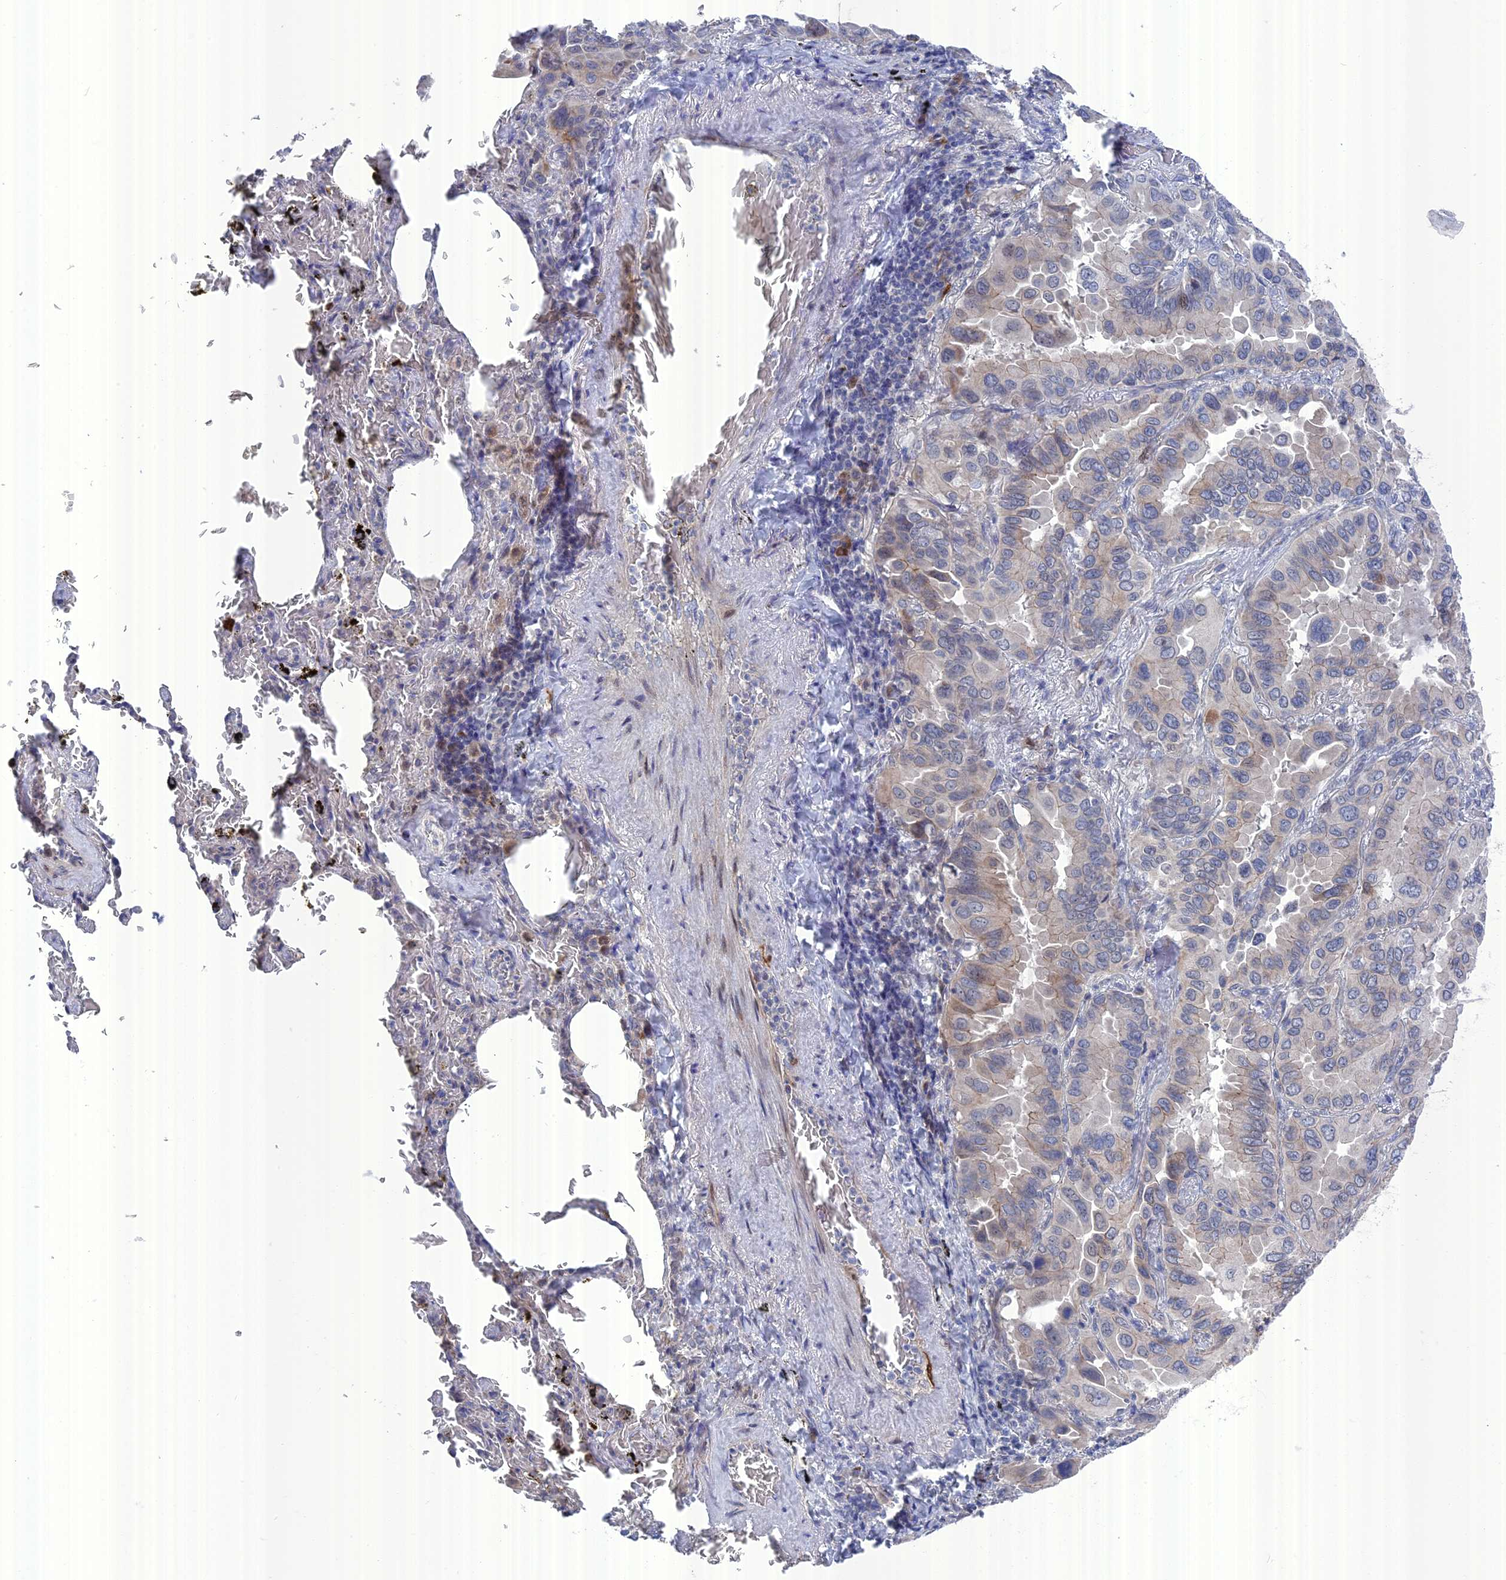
{"staining": {"intensity": "moderate", "quantity": "<25%", "location": "cytoplasmic/membranous"}, "tissue": "lung cancer", "cell_type": "Tumor cells", "image_type": "cancer", "snomed": [{"axis": "morphology", "description": "Adenocarcinoma, NOS"}, {"axis": "topography", "description": "Lung"}], "caption": "IHC of human lung cancer shows low levels of moderate cytoplasmic/membranous positivity in approximately <25% of tumor cells.", "gene": "TMEM161A", "patient": {"sex": "male", "age": 64}}